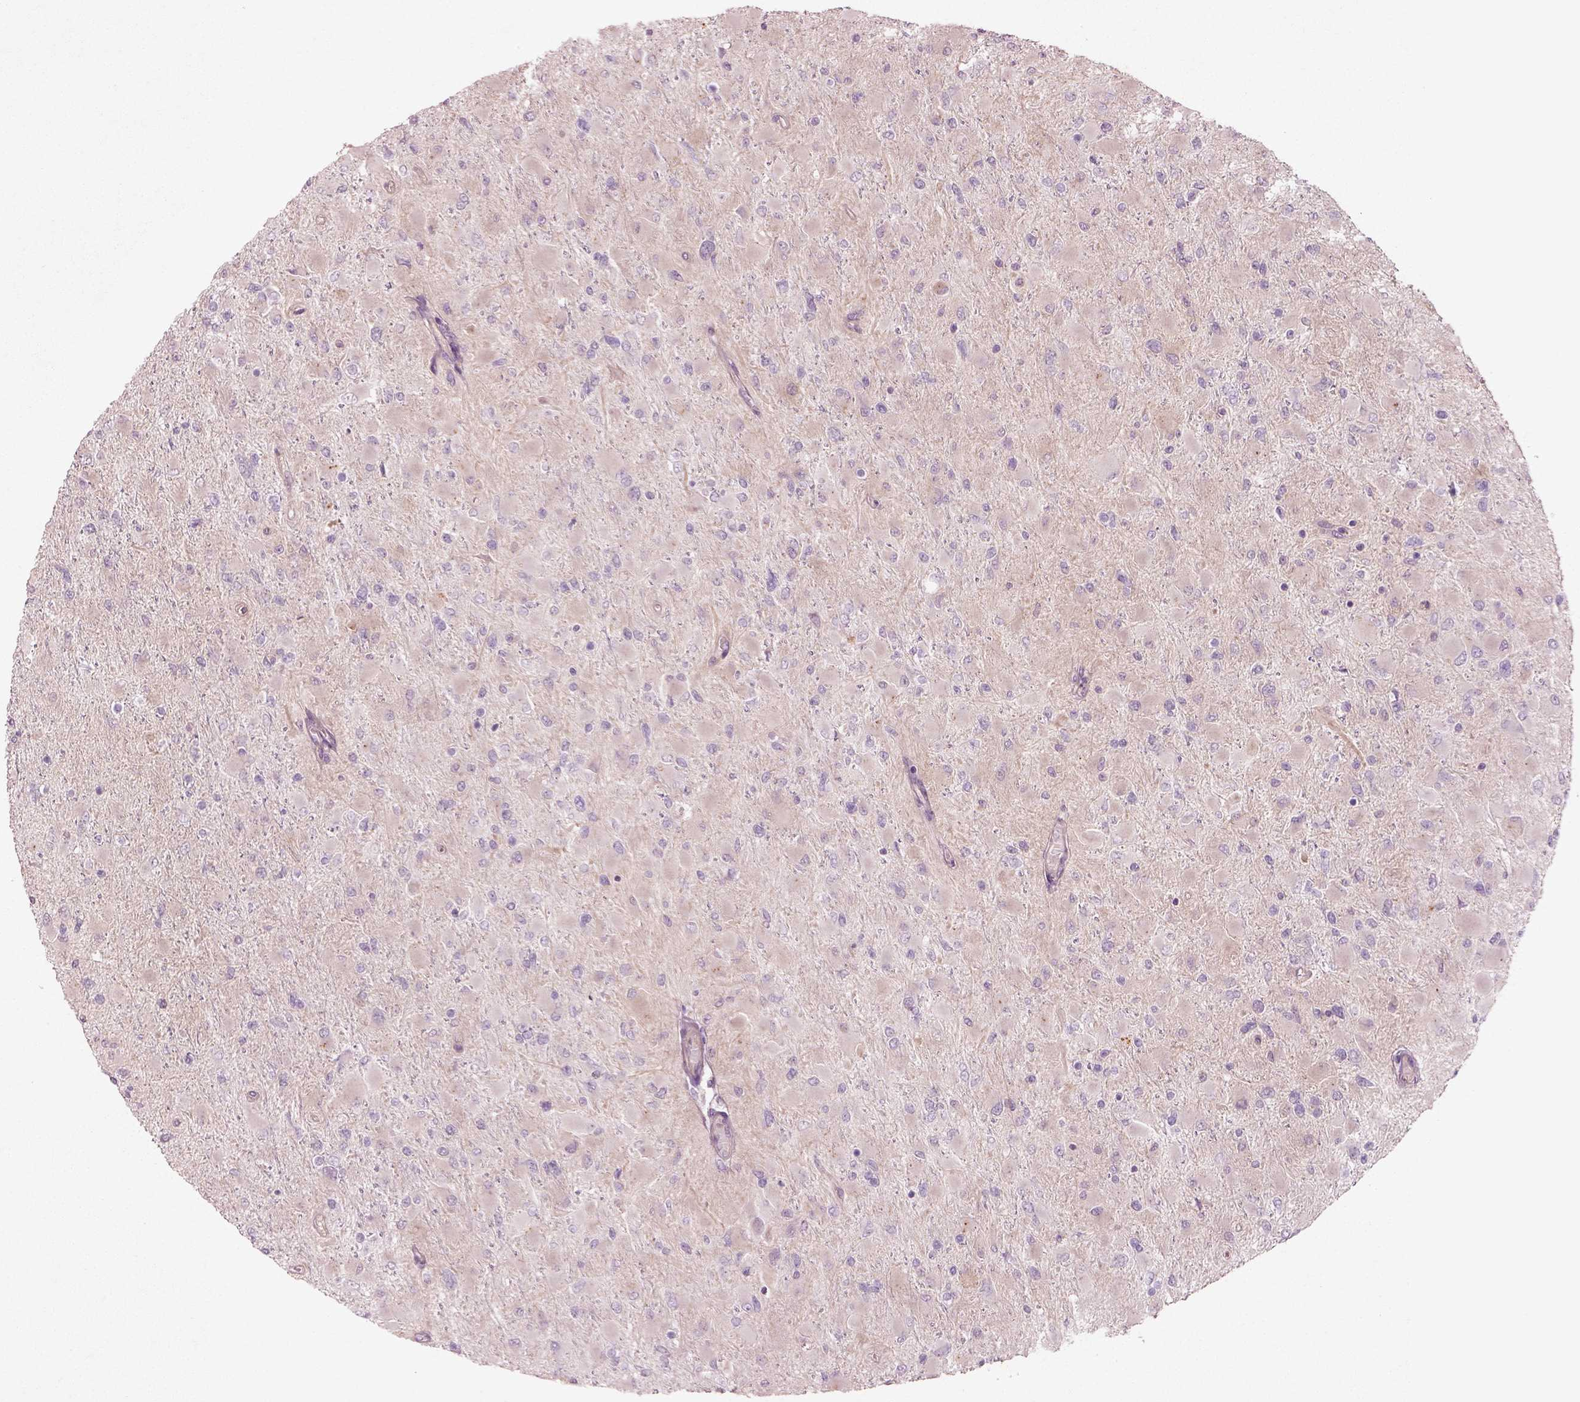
{"staining": {"intensity": "negative", "quantity": "none", "location": "none"}, "tissue": "glioma", "cell_type": "Tumor cells", "image_type": "cancer", "snomed": [{"axis": "morphology", "description": "Glioma, malignant, High grade"}, {"axis": "topography", "description": "Cerebral cortex"}], "caption": "A photomicrograph of human glioma is negative for staining in tumor cells.", "gene": "DUOXA2", "patient": {"sex": "female", "age": 36}}